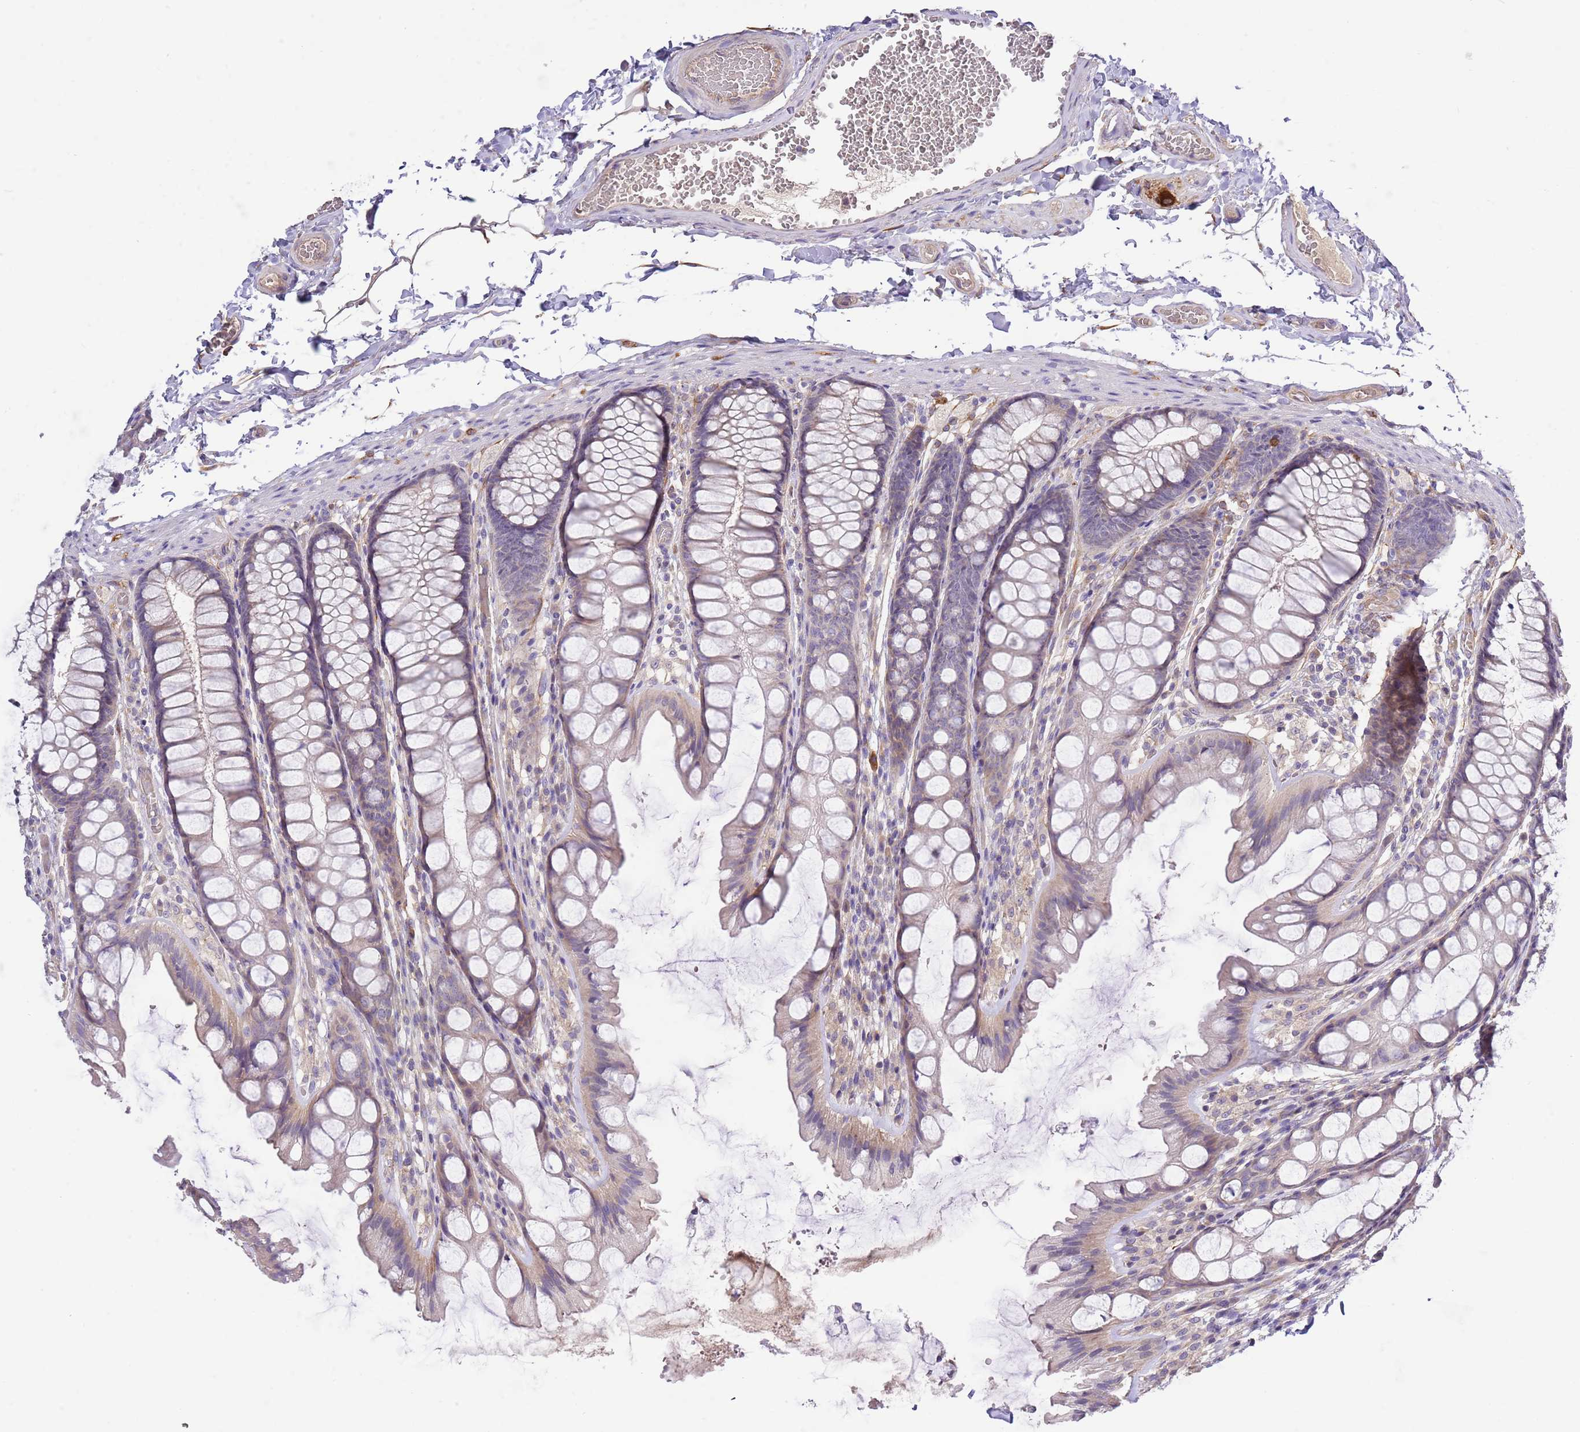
{"staining": {"intensity": "weak", "quantity": ">75%", "location": "cytoplasmic/membranous"}, "tissue": "colon", "cell_type": "Endothelial cells", "image_type": "normal", "snomed": [{"axis": "morphology", "description": "Normal tissue, NOS"}, {"axis": "topography", "description": "Colon"}], "caption": "IHC of benign human colon exhibits low levels of weak cytoplasmic/membranous staining in approximately >75% of endothelial cells.", "gene": "RFK", "patient": {"sex": "male", "age": 47}}